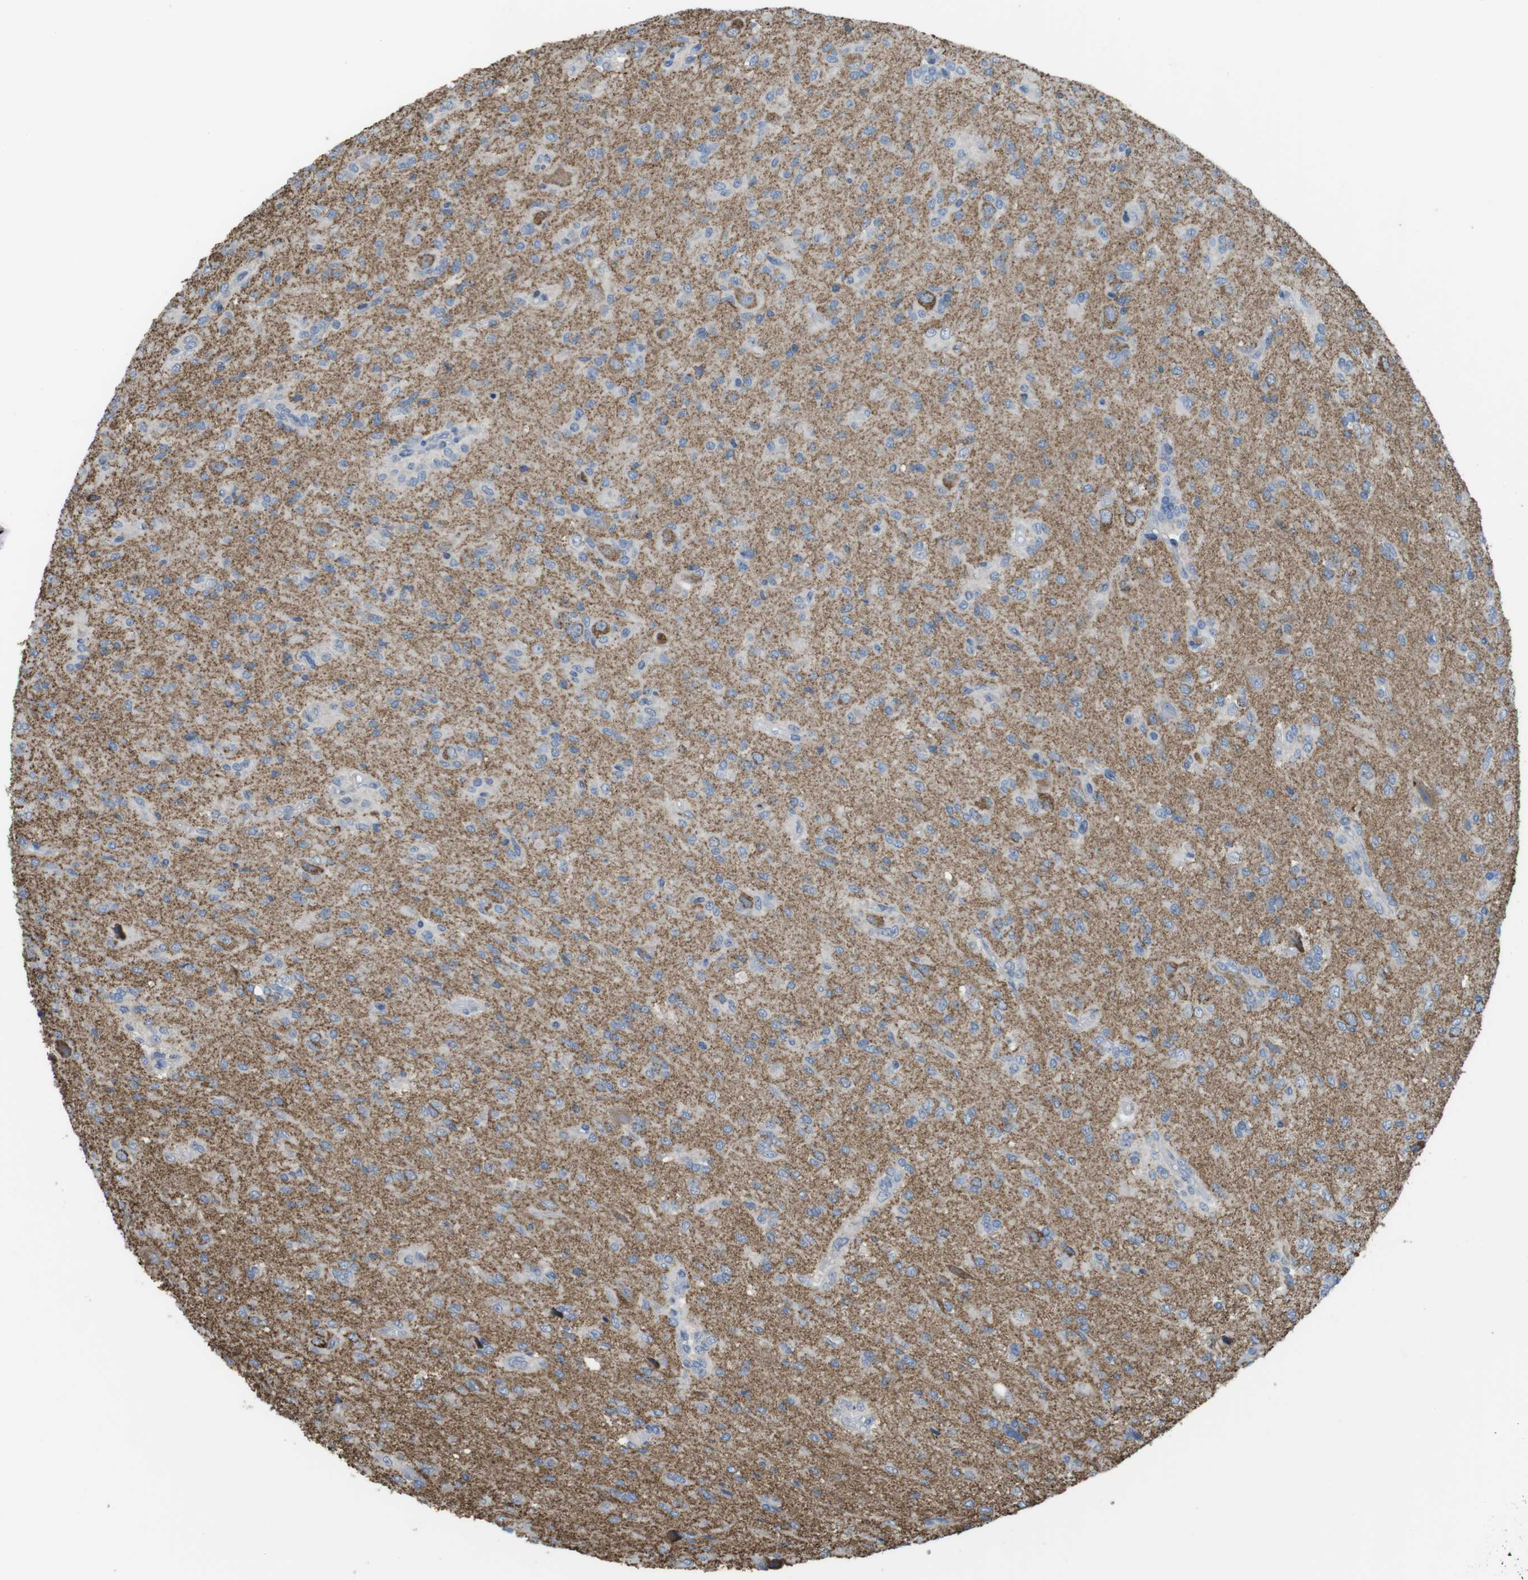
{"staining": {"intensity": "moderate", "quantity": ">75%", "location": "cytoplasmic/membranous"}, "tissue": "glioma", "cell_type": "Tumor cells", "image_type": "cancer", "snomed": [{"axis": "morphology", "description": "Glioma, malignant, High grade"}, {"axis": "topography", "description": "Brain"}], "caption": "A brown stain shows moderate cytoplasmic/membranous positivity of a protein in glioma tumor cells.", "gene": "GRIK2", "patient": {"sex": "female", "age": 59}}